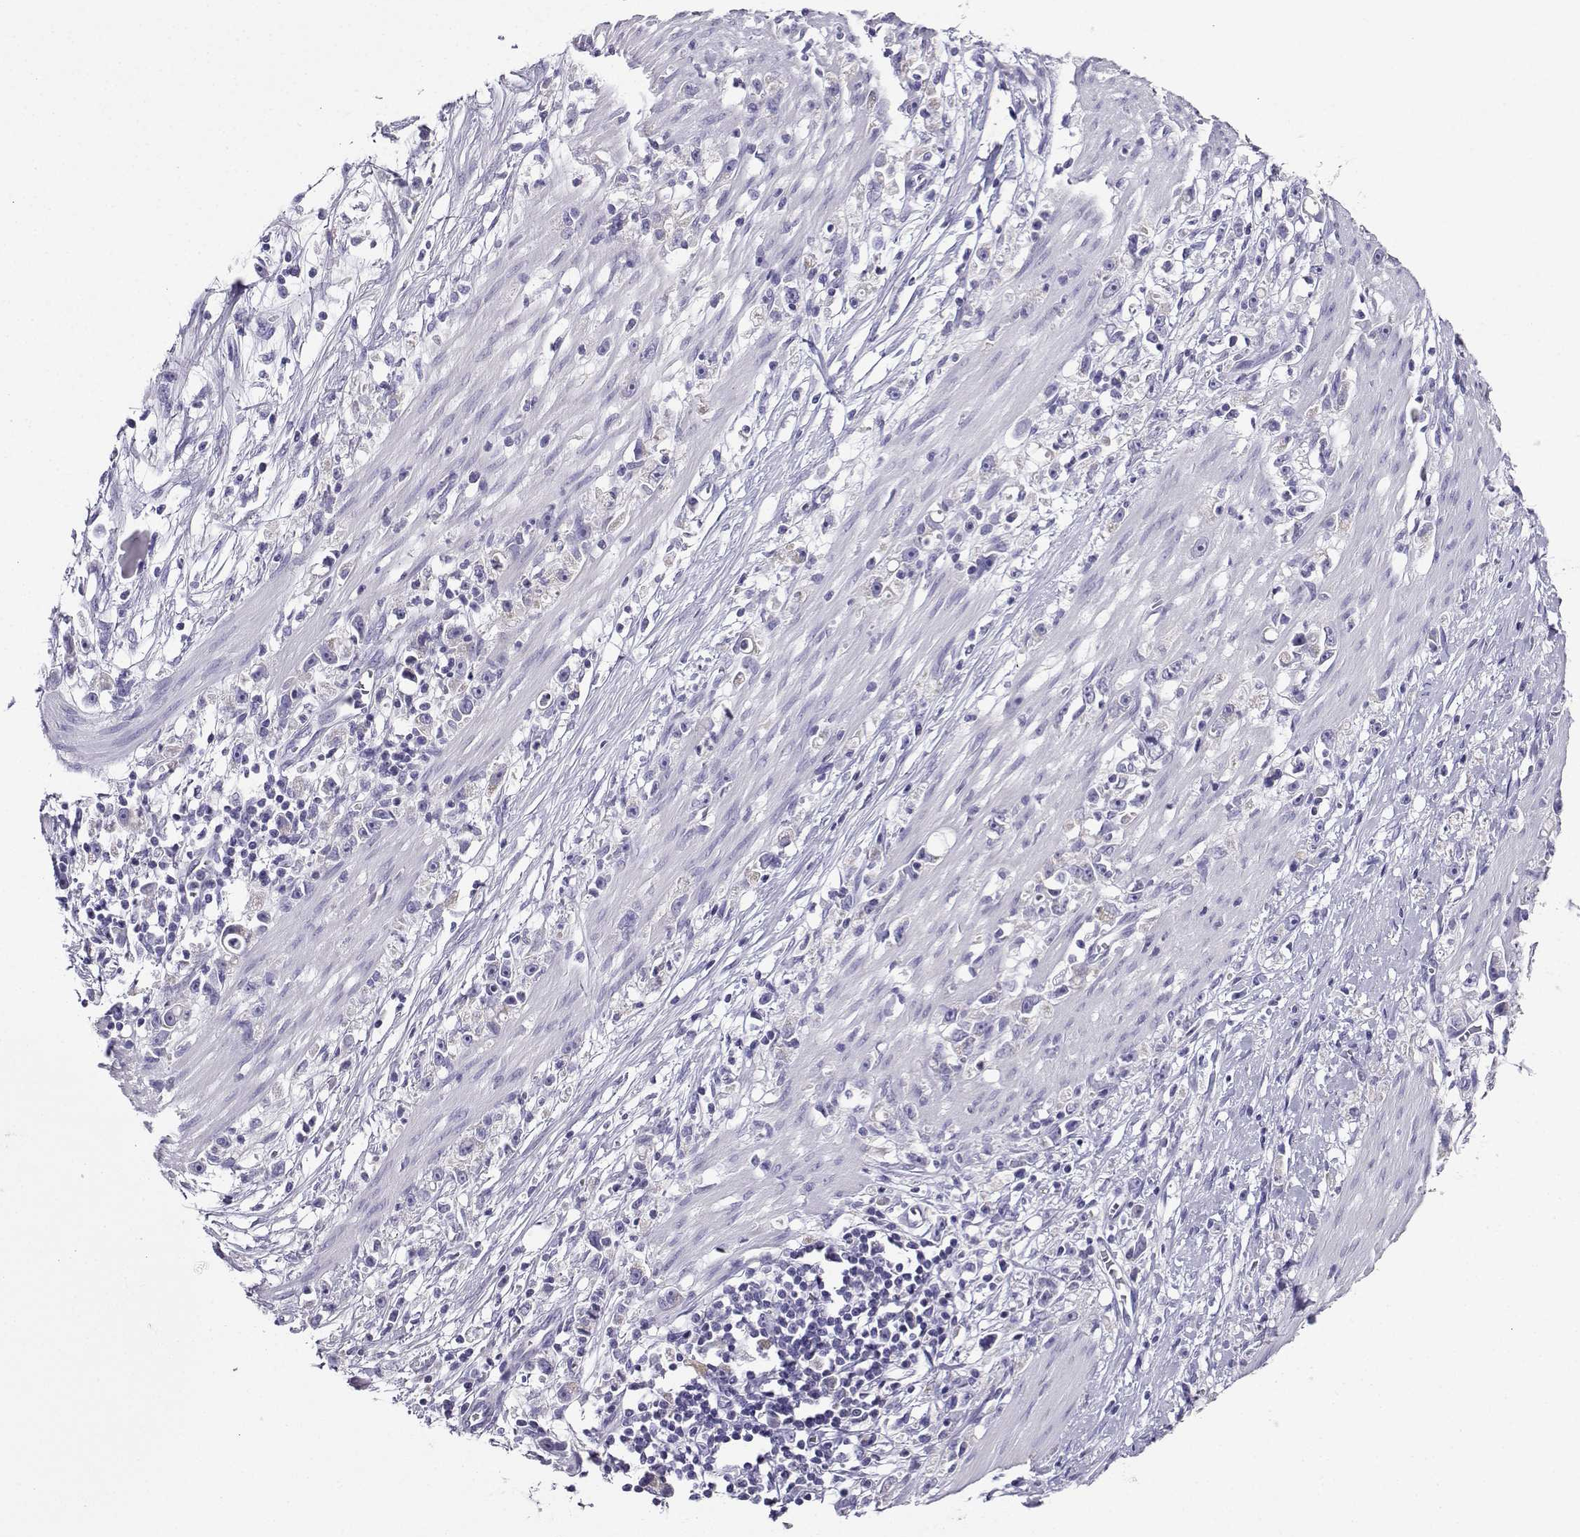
{"staining": {"intensity": "negative", "quantity": "none", "location": "none"}, "tissue": "stomach cancer", "cell_type": "Tumor cells", "image_type": "cancer", "snomed": [{"axis": "morphology", "description": "Adenocarcinoma, NOS"}, {"axis": "topography", "description": "Stomach"}], "caption": "The image reveals no significant expression in tumor cells of stomach cancer (adenocarcinoma).", "gene": "LINGO1", "patient": {"sex": "female", "age": 59}}